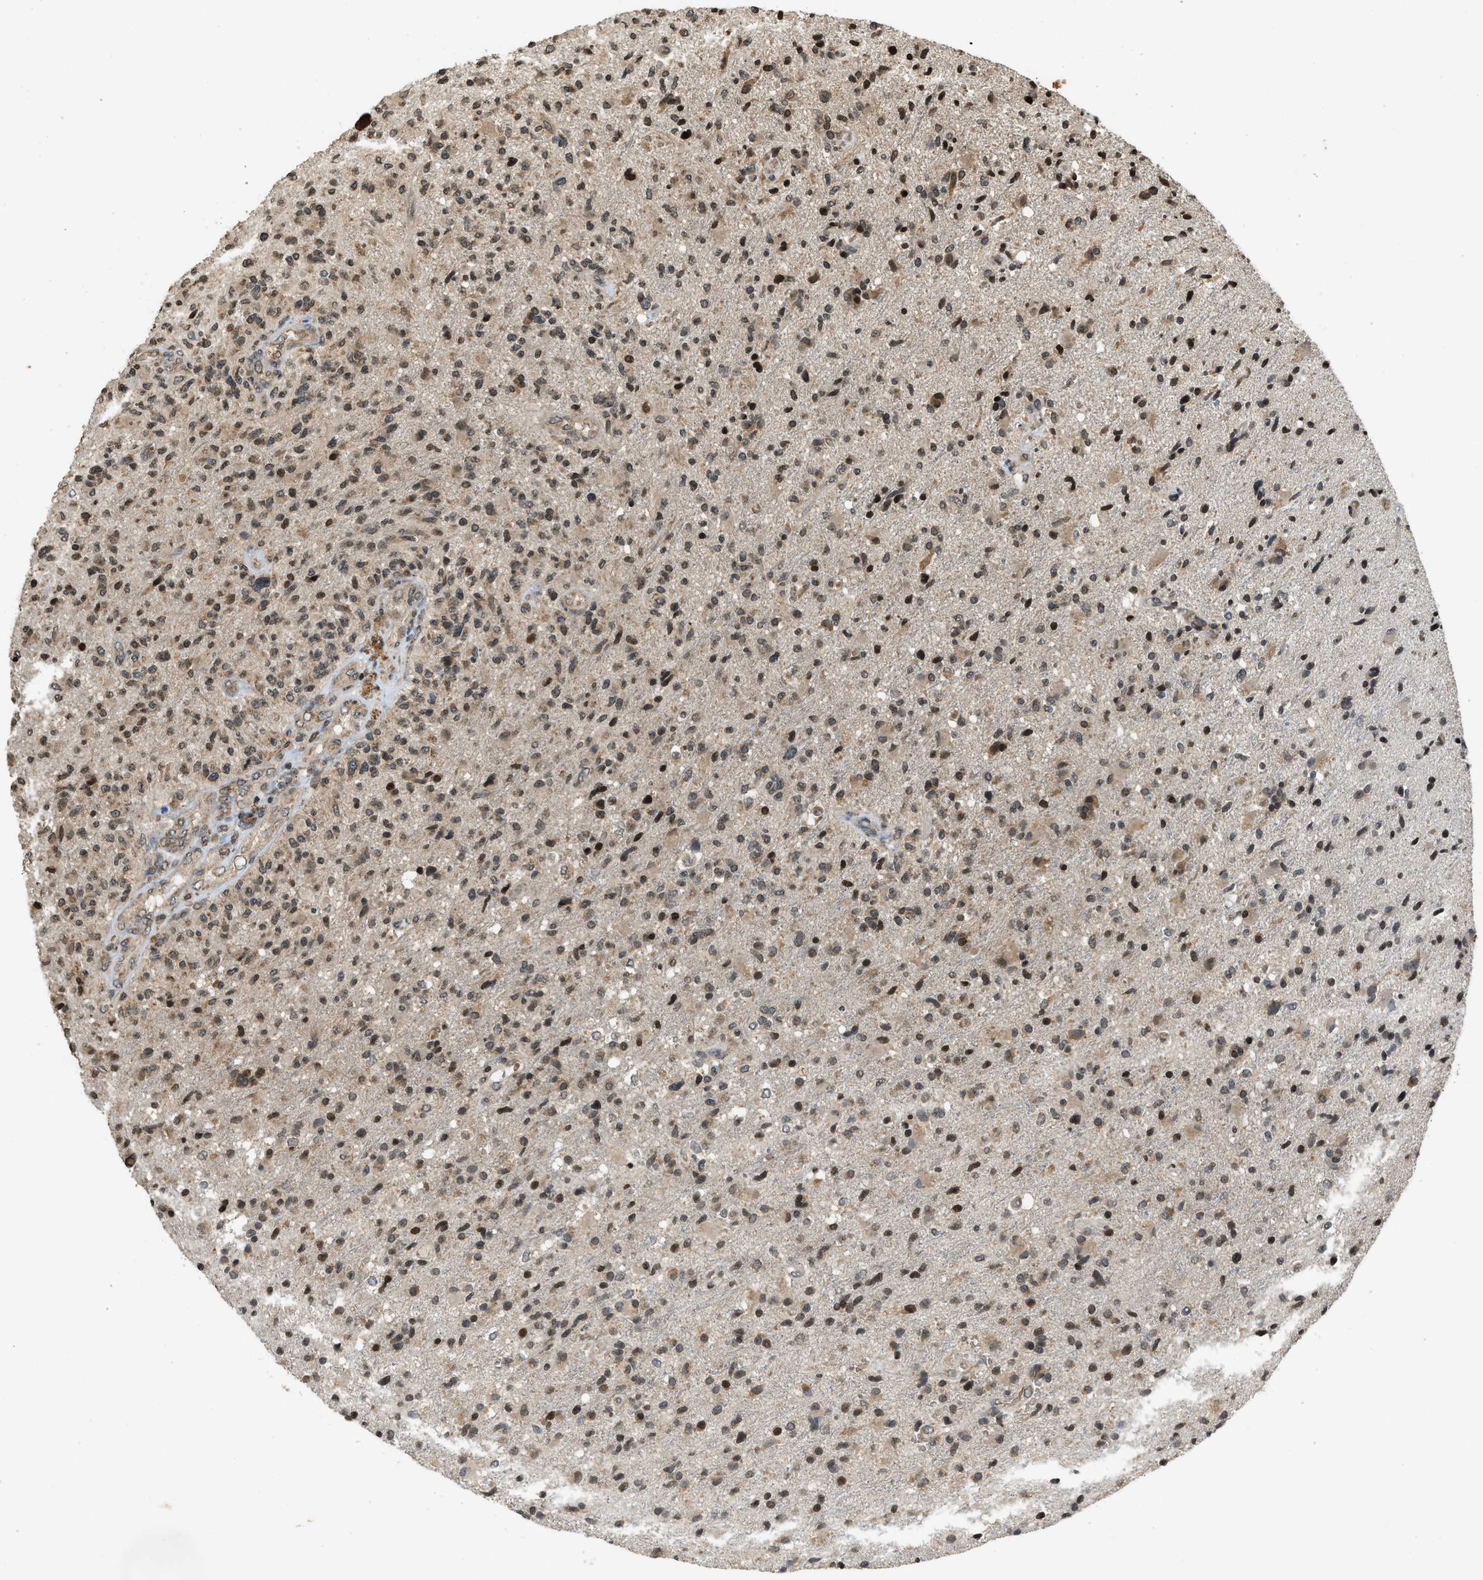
{"staining": {"intensity": "moderate", "quantity": ">75%", "location": "nuclear"}, "tissue": "glioma", "cell_type": "Tumor cells", "image_type": "cancer", "snomed": [{"axis": "morphology", "description": "Glioma, malignant, High grade"}, {"axis": "topography", "description": "Brain"}], "caption": "A medium amount of moderate nuclear staining is identified in approximately >75% of tumor cells in glioma tissue. (DAB IHC with brightfield microscopy, high magnification).", "gene": "SIAH1", "patient": {"sex": "male", "age": 72}}